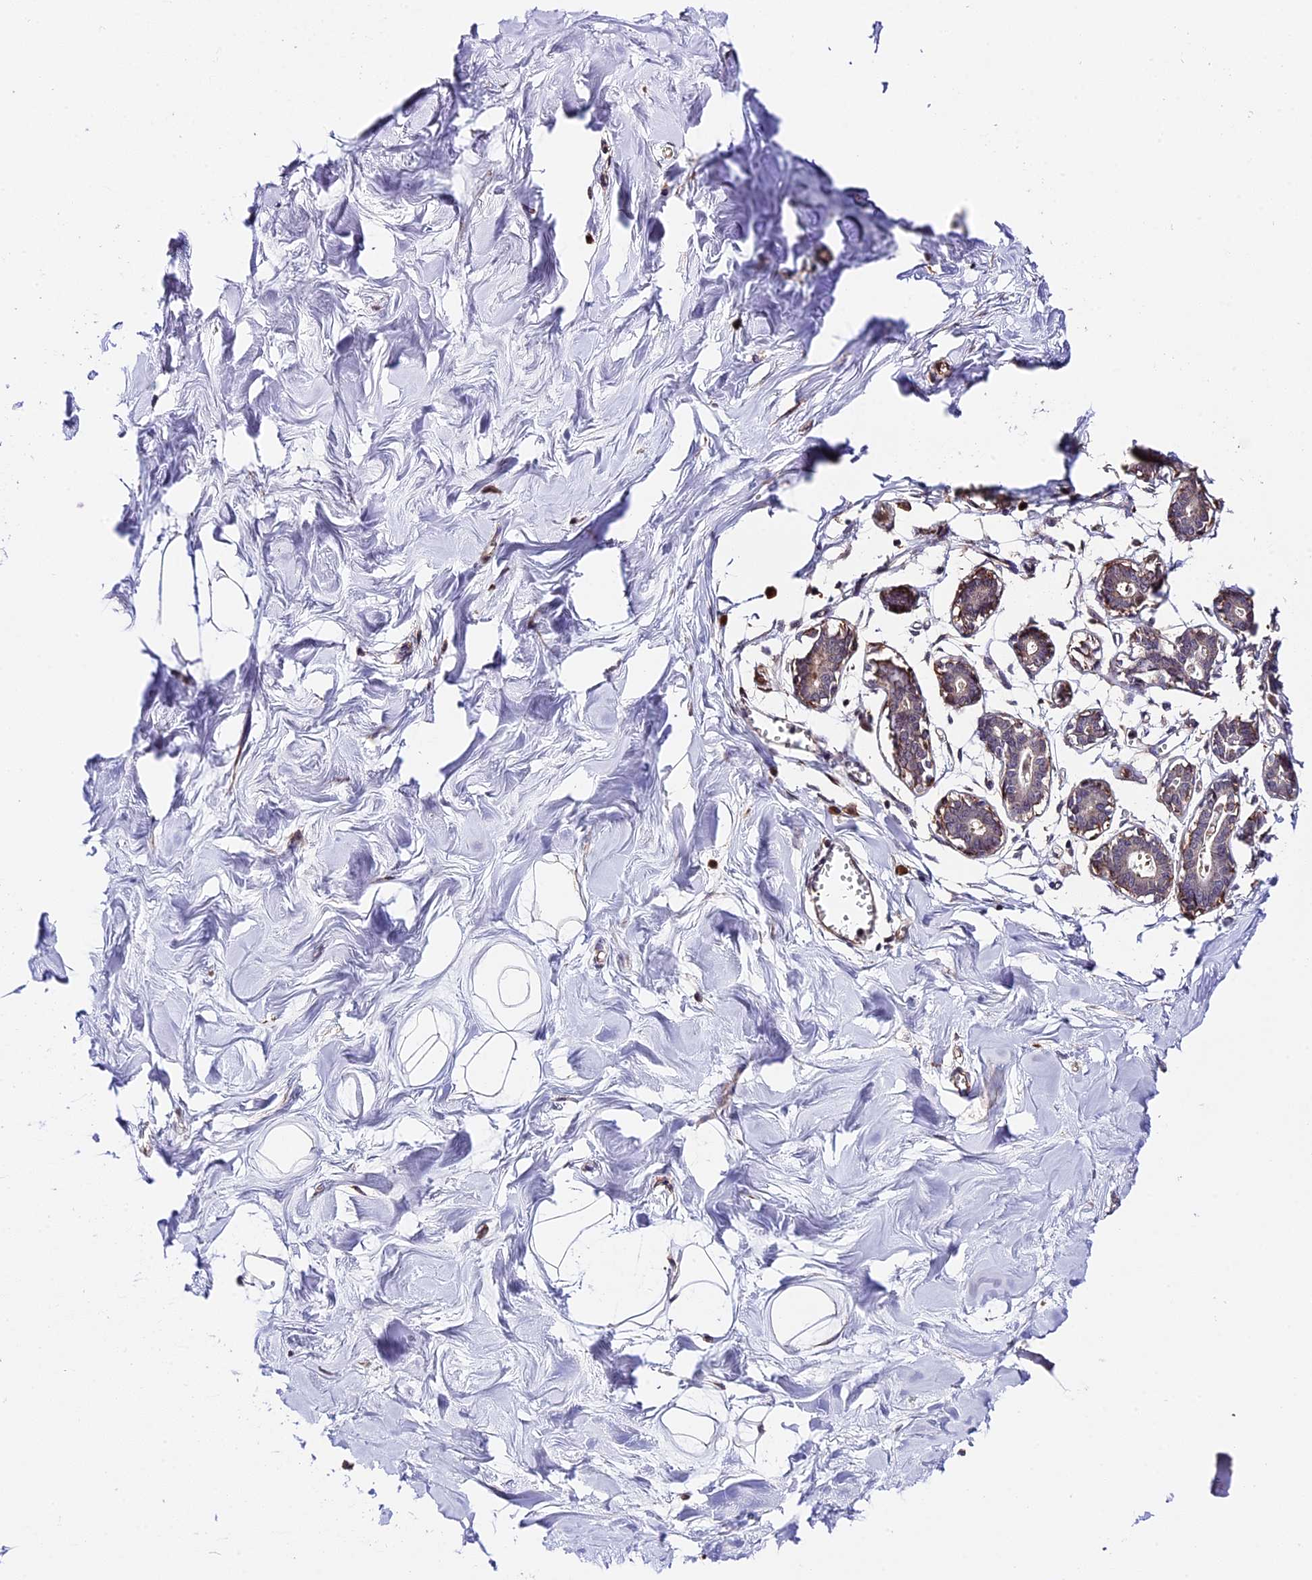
{"staining": {"intensity": "negative", "quantity": "none", "location": "none"}, "tissue": "breast", "cell_type": "Adipocytes", "image_type": "normal", "snomed": [{"axis": "morphology", "description": "Normal tissue, NOS"}, {"axis": "topography", "description": "Breast"}], "caption": "This is an immunohistochemistry (IHC) micrograph of normal human breast. There is no expression in adipocytes.", "gene": "HERPUD1", "patient": {"sex": "female", "age": 27}}